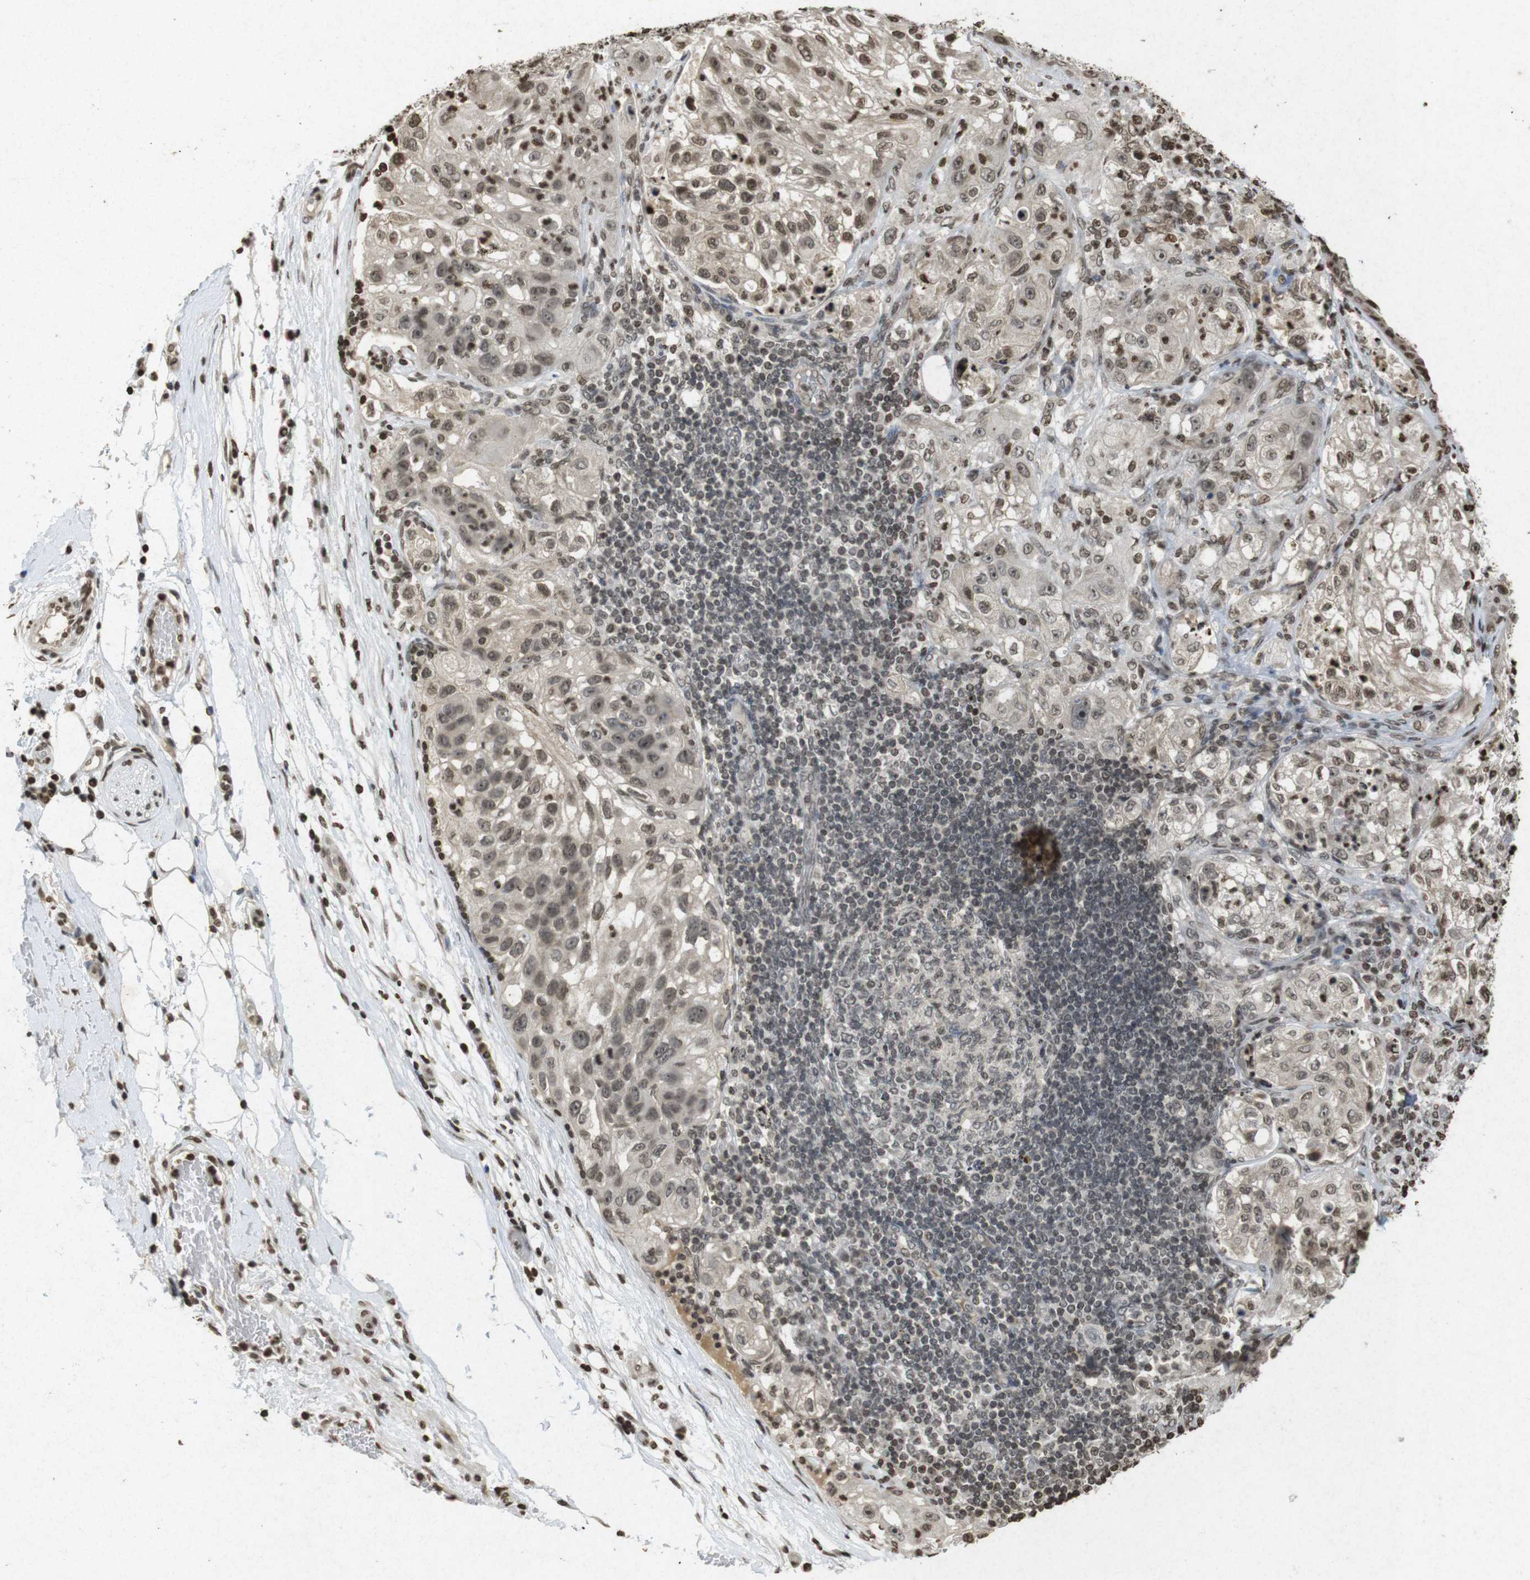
{"staining": {"intensity": "moderate", "quantity": "25%-75%", "location": "cytoplasmic/membranous,nuclear"}, "tissue": "lung cancer", "cell_type": "Tumor cells", "image_type": "cancer", "snomed": [{"axis": "morphology", "description": "Inflammation, NOS"}, {"axis": "morphology", "description": "Squamous cell carcinoma, NOS"}, {"axis": "topography", "description": "Lymph node"}, {"axis": "topography", "description": "Soft tissue"}, {"axis": "topography", "description": "Lung"}], "caption": "Protein expression analysis of lung squamous cell carcinoma reveals moderate cytoplasmic/membranous and nuclear staining in about 25%-75% of tumor cells. (DAB = brown stain, brightfield microscopy at high magnification).", "gene": "FOXA3", "patient": {"sex": "male", "age": 66}}